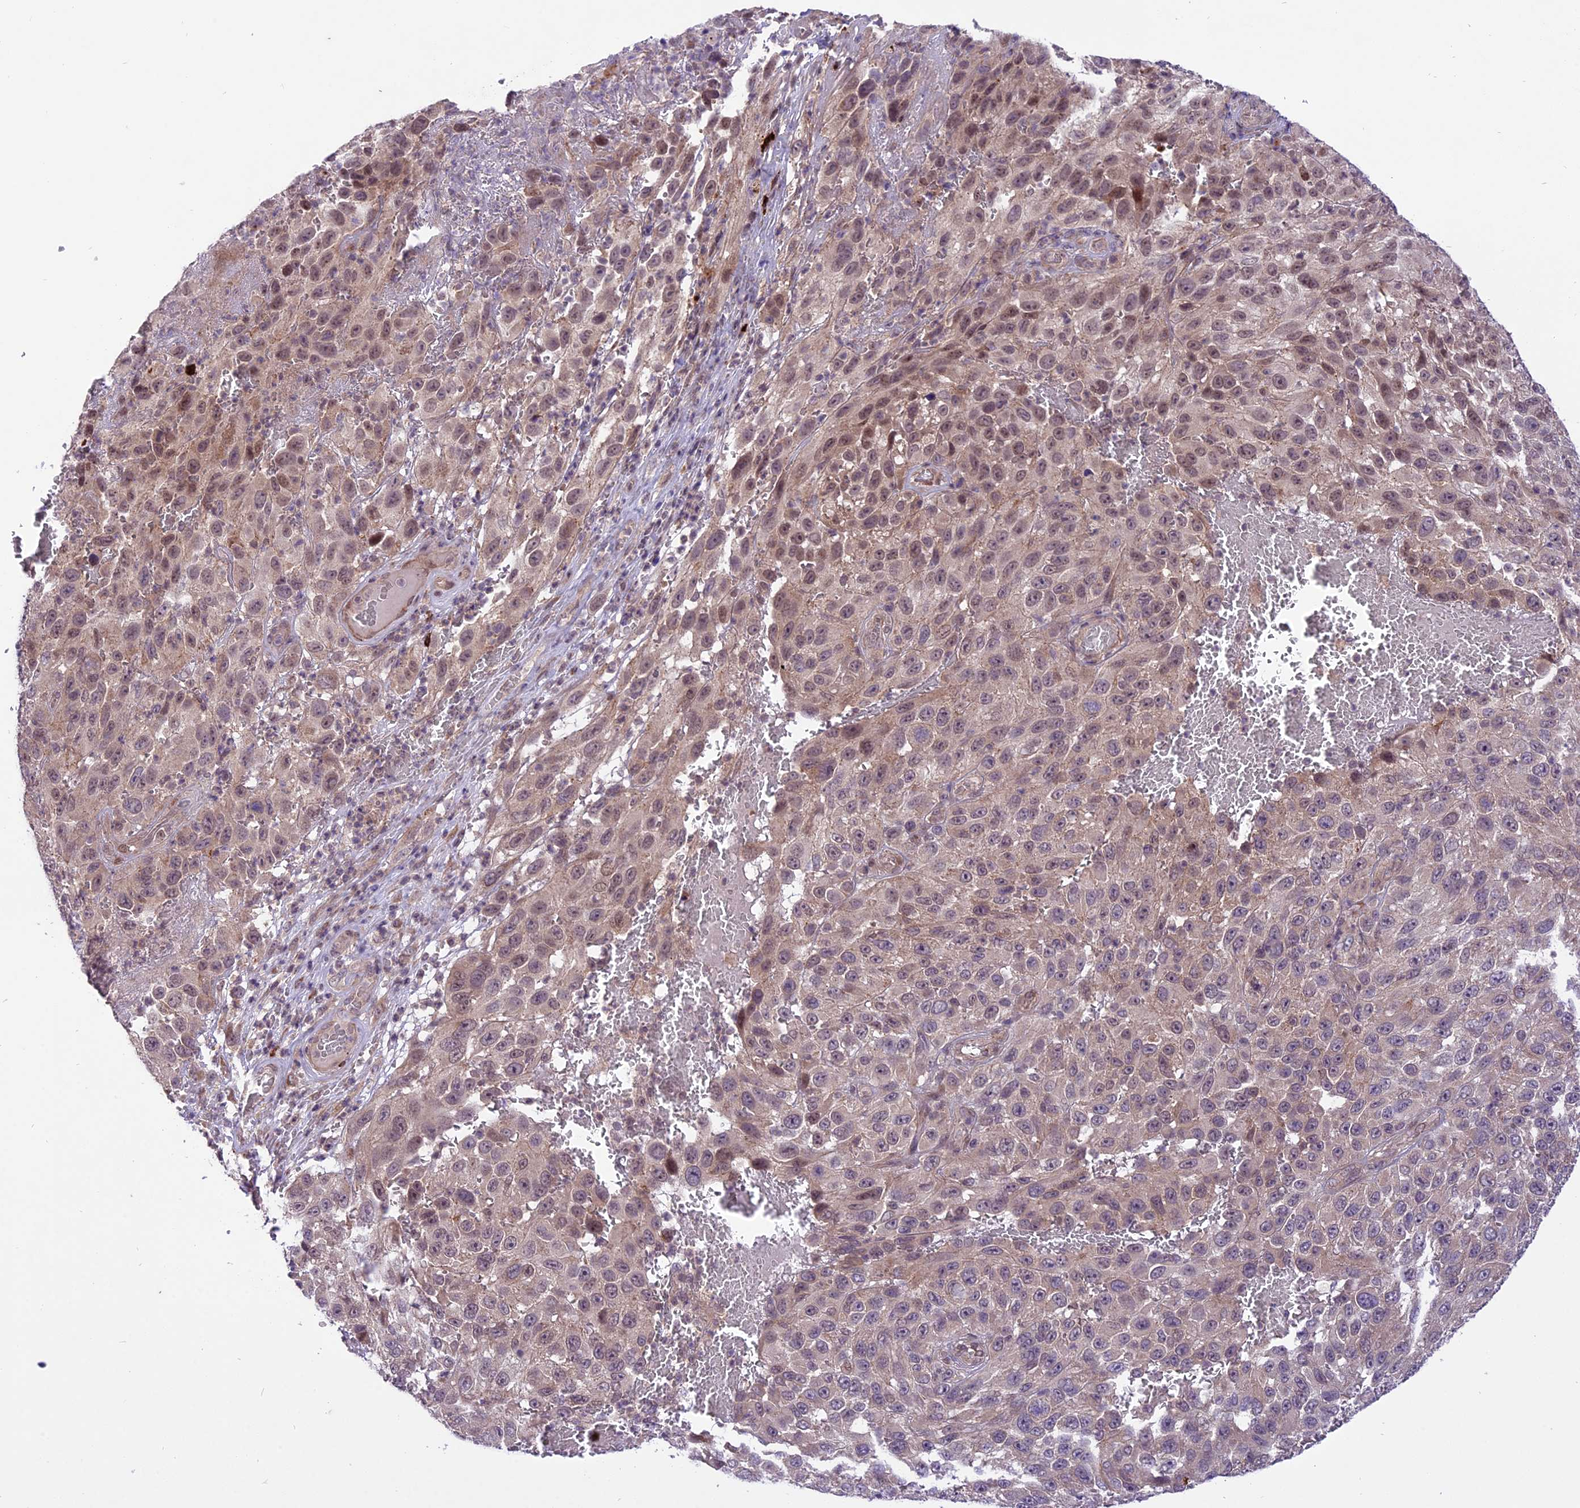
{"staining": {"intensity": "weak", "quantity": "25%-75%", "location": "nuclear"}, "tissue": "melanoma", "cell_type": "Tumor cells", "image_type": "cancer", "snomed": [{"axis": "morphology", "description": "Malignant melanoma, NOS"}, {"axis": "topography", "description": "Skin"}], "caption": "Tumor cells reveal low levels of weak nuclear staining in approximately 25%-75% of cells in malignant melanoma.", "gene": "SPRED1", "patient": {"sex": "female", "age": 96}}